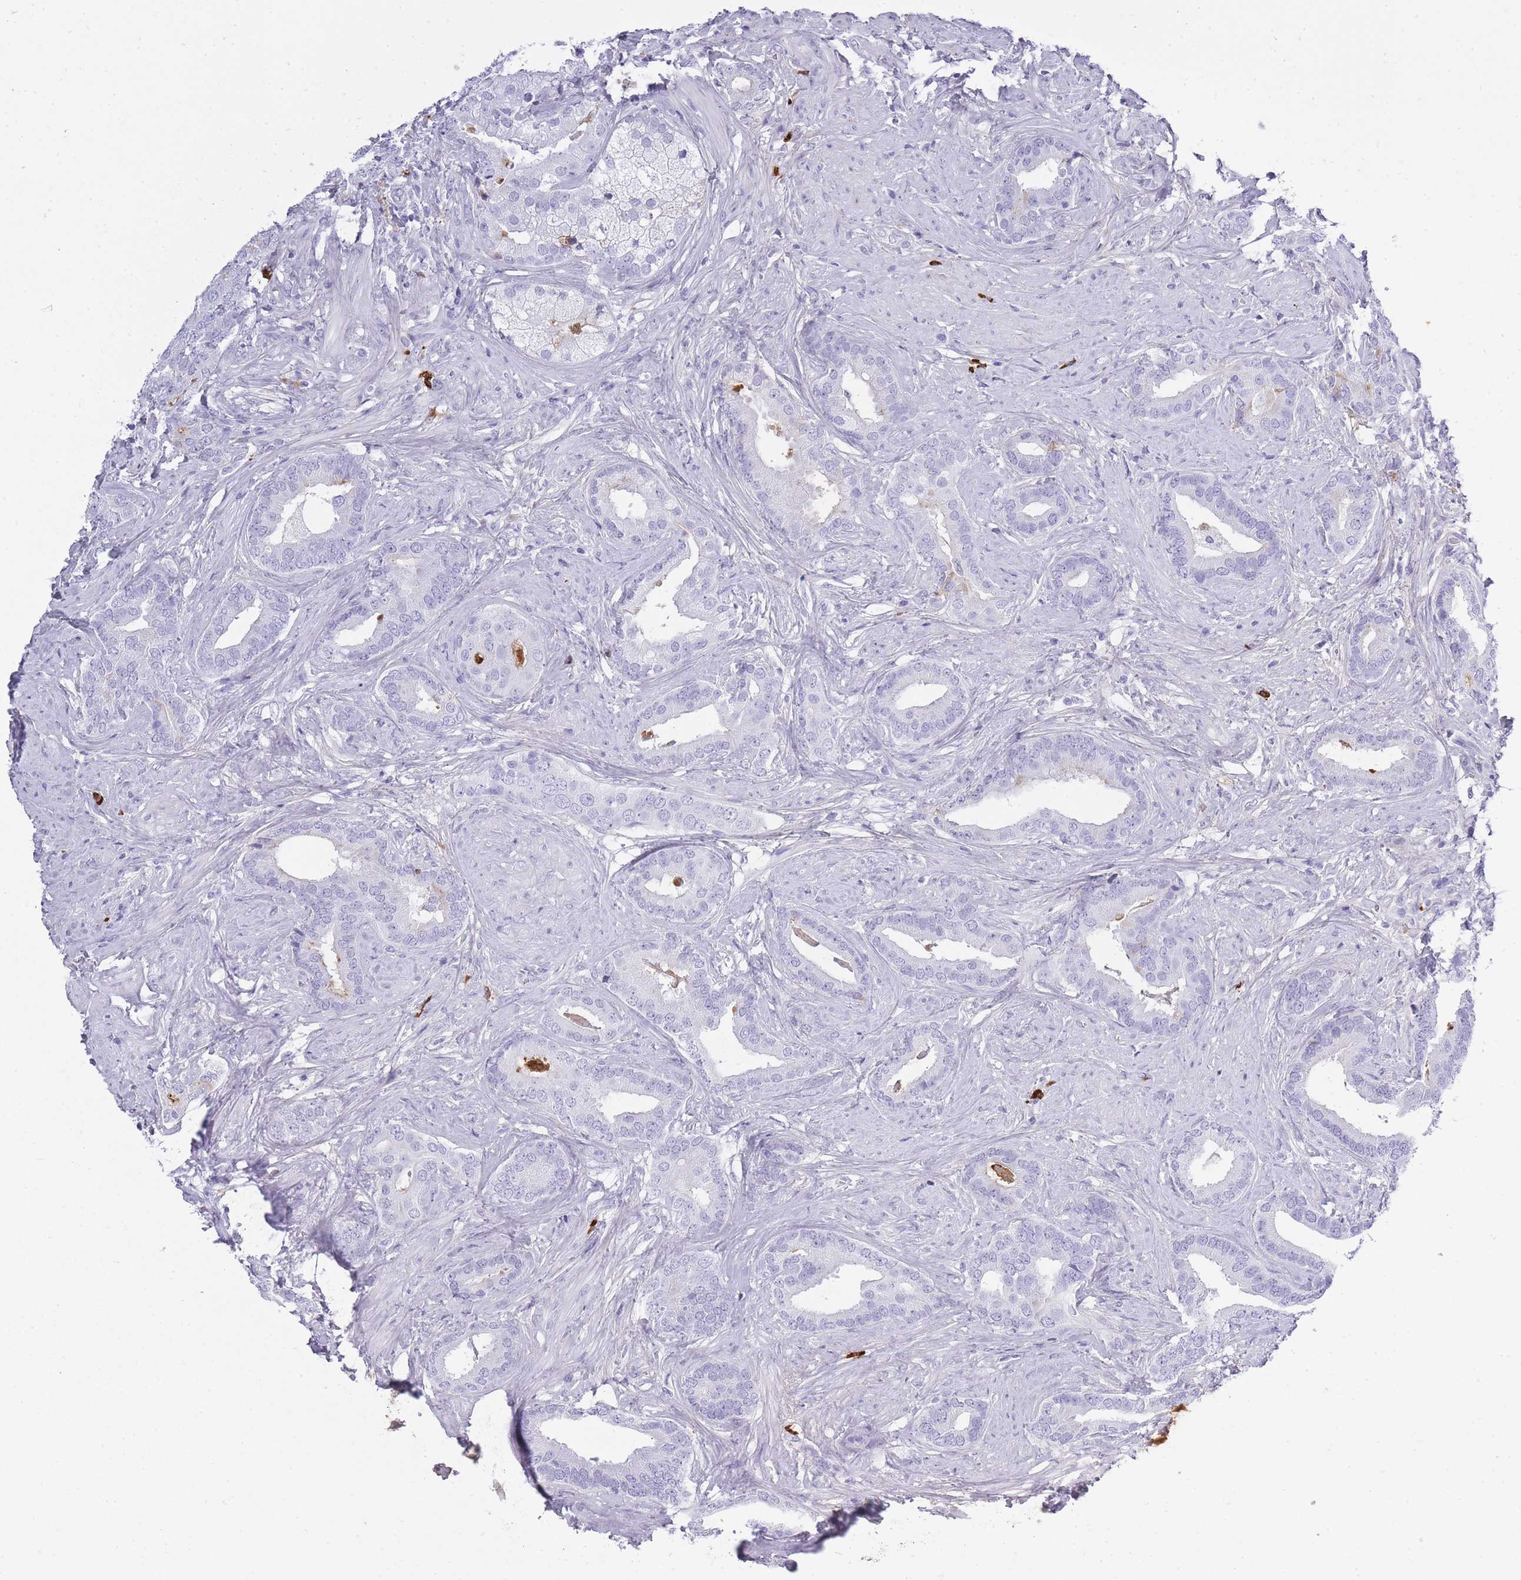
{"staining": {"intensity": "negative", "quantity": "none", "location": "none"}, "tissue": "prostate cancer", "cell_type": "Tumor cells", "image_type": "cancer", "snomed": [{"axis": "morphology", "description": "Adenocarcinoma, High grade"}, {"axis": "topography", "description": "Prostate"}], "caption": "An immunohistochemistry (IHC) image of prostate high-grade adenocarcinoma is shown. There is no staining in tumor cells of prostate high-grade adenocarcinoma.", "gene": "IGKV1D-42", "patient": {"sex": "male", "age": 55}}